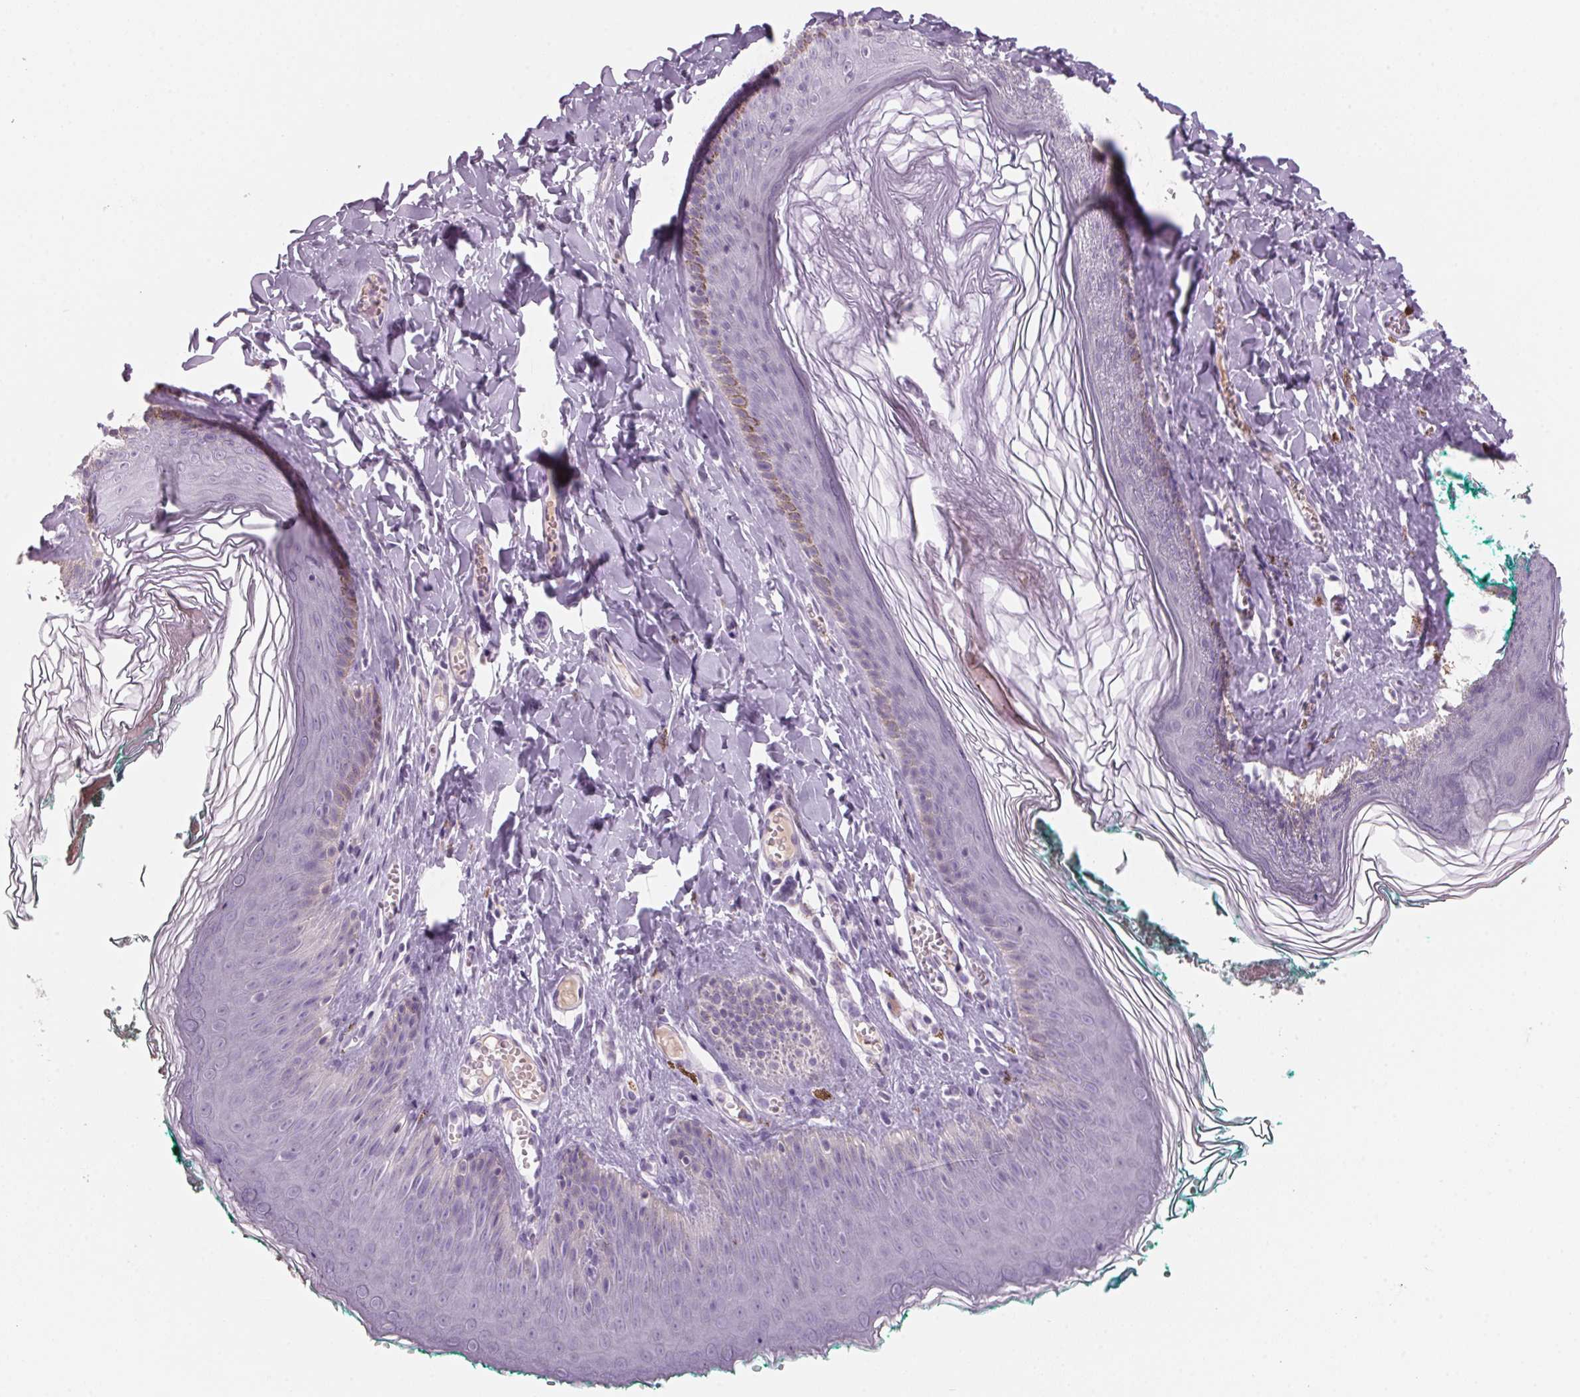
{"staining": {"intensity": "weak", "quantity": "<25%", "location": "cytoplasmic/membranous"}, "tissue": "skin", "cell_type": "Epidermal cells", "image_type": "normal", "snomed": [{"axis": "morphology", "description": "Normal tissue, NOS"}, {"axis": "topography", "description": "Vulva"}, {"axis": "topography", "description": "Peripheral nerve tissue"}], "caption": "DAB immunohistochemical staining of benign skin demonstrates no significant positivity in epidermal cells. (DAB IHC with hematoxylin counter stain).", "gene": "ADAM20", "patient": {"sex": "female", "age": 66}}